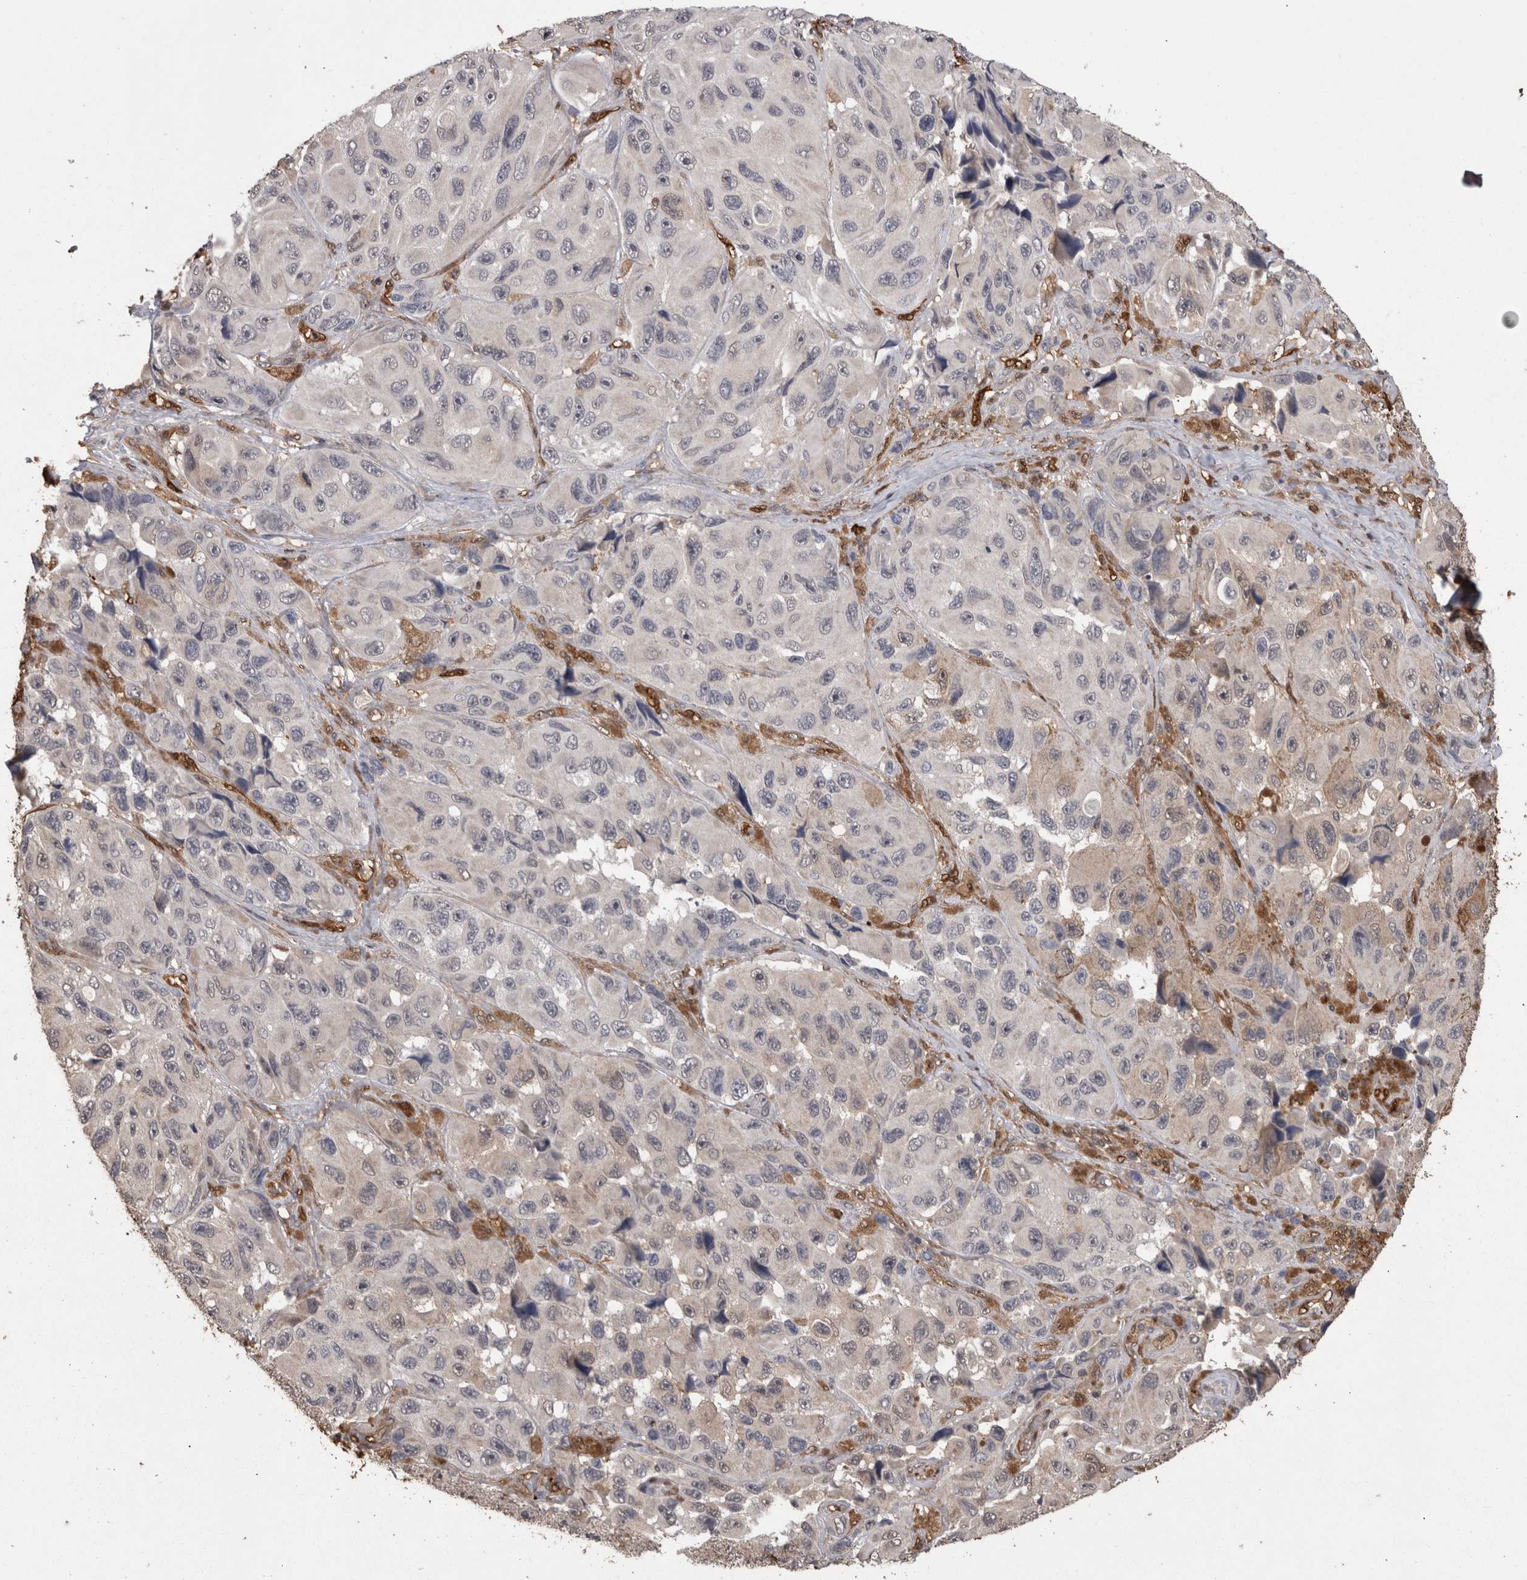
{"staining": {"intensity": "moderate", "quantity": "<25%", "location": "cytoplasmic/membranous,nuclear"}, "tissue": "melanoma", "cell_type": "Tumor cells", "image_type": "cancer", "snomed": [{"axis": "morphology", "description": "Malignant melanoma, NOS"}, {"axis": "topography", "description": "Skin"}], "caption": "The immunohistochemical stain labels moderate cytoplasmic/membranous and nuclear staining in tumor cells of malignant melanoma tissue.", "gene": "LXN", "patient": {"sex": "female", "age": 73}}